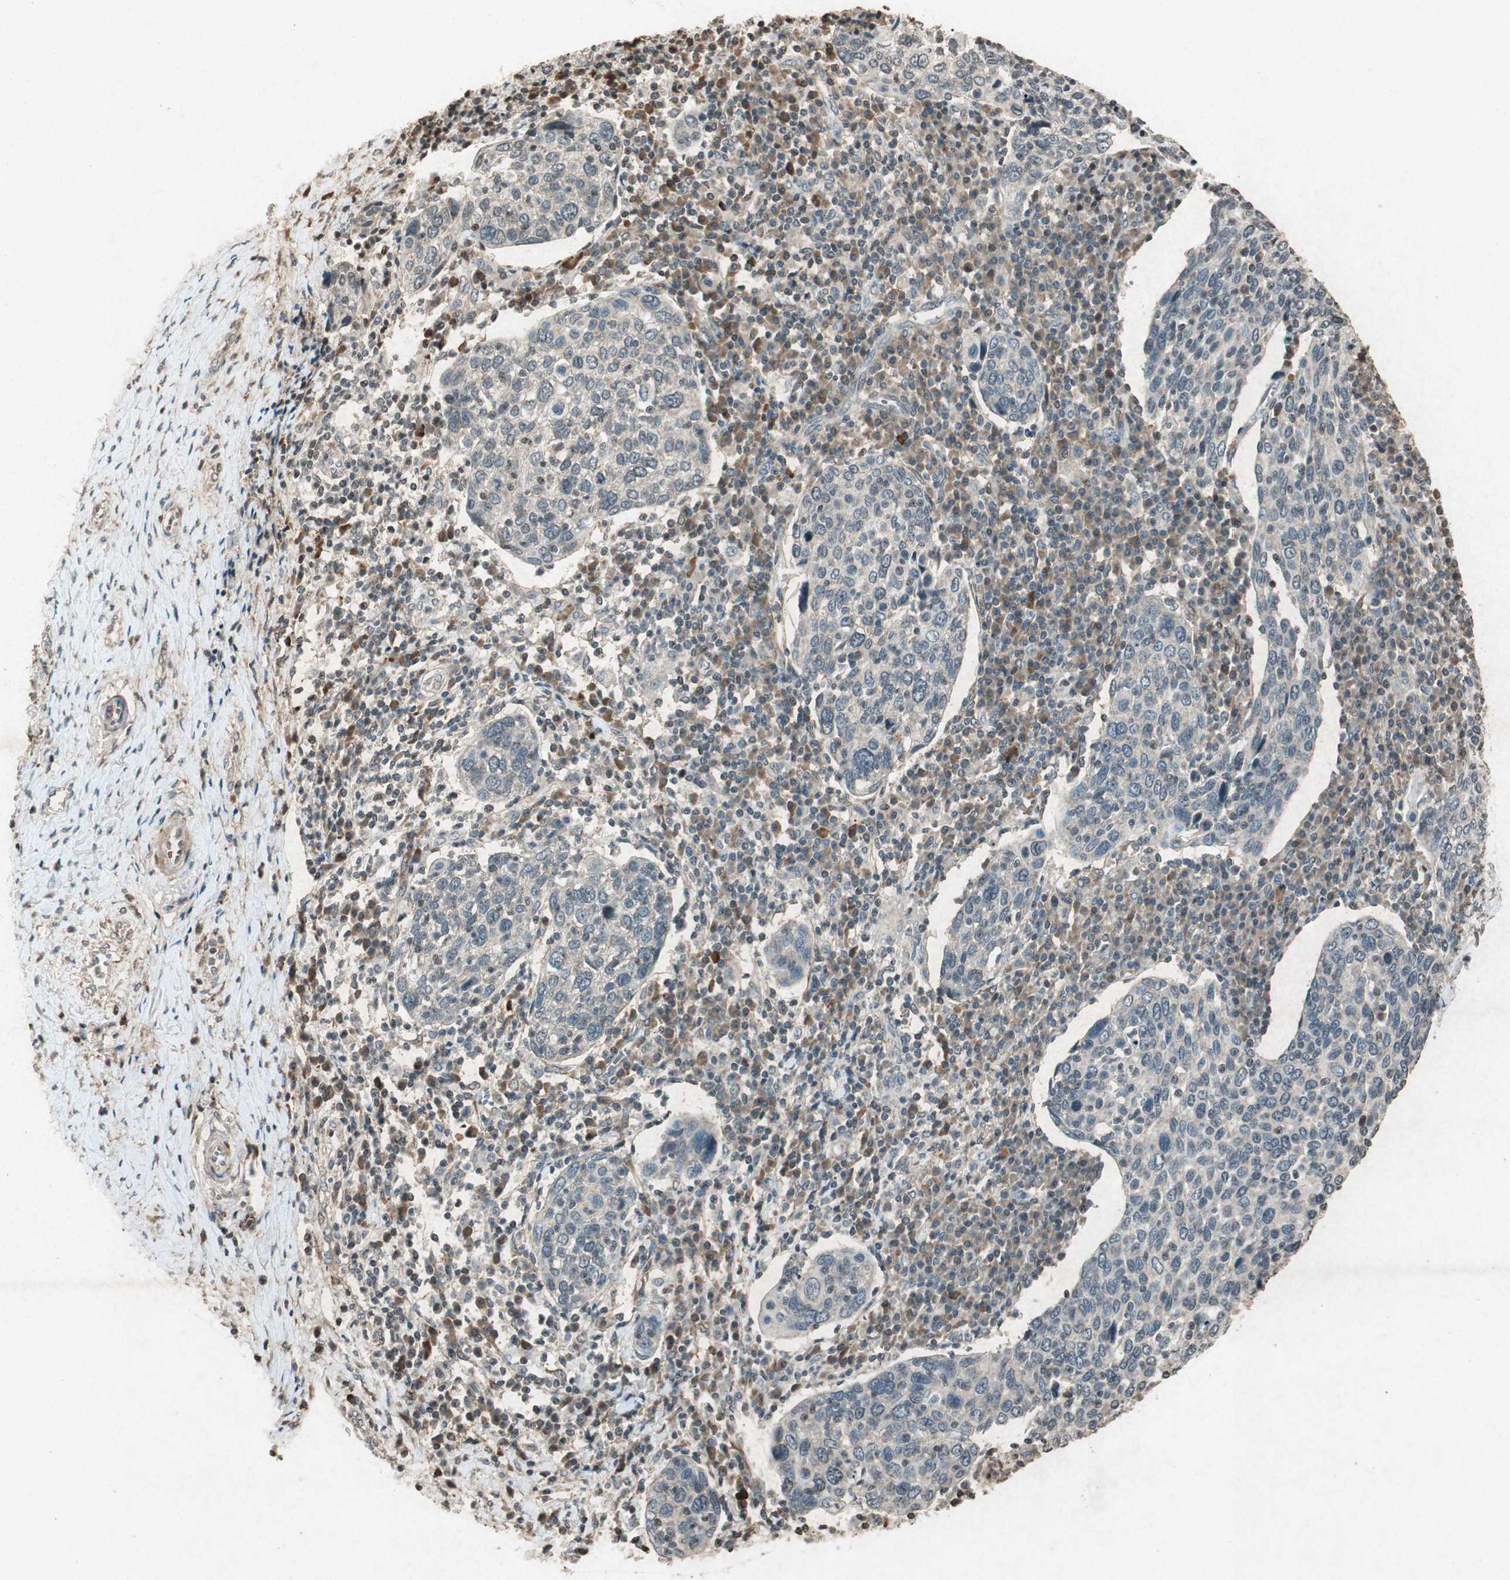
{"staining": {"intensity": "negative", "quantity": "none", "location": "none"}, "tissue": "cervical cancer", "cell_type": "Tumor cells", "image_type": "cancer", "snomed": [{"axis": "morphology", "description": "Squamous cell carcinoma, NOS"}, {"axis": "topography", "description": "Cervix"}], "caption": "There is no significant expression in tumor cells of cervical squamous cell carcinoma. (Brightfield microscopy of DAB immunohistochemistry at high magnification).", "gene": "PRKG1", "patient": {"sex": "female", "age": 40}}